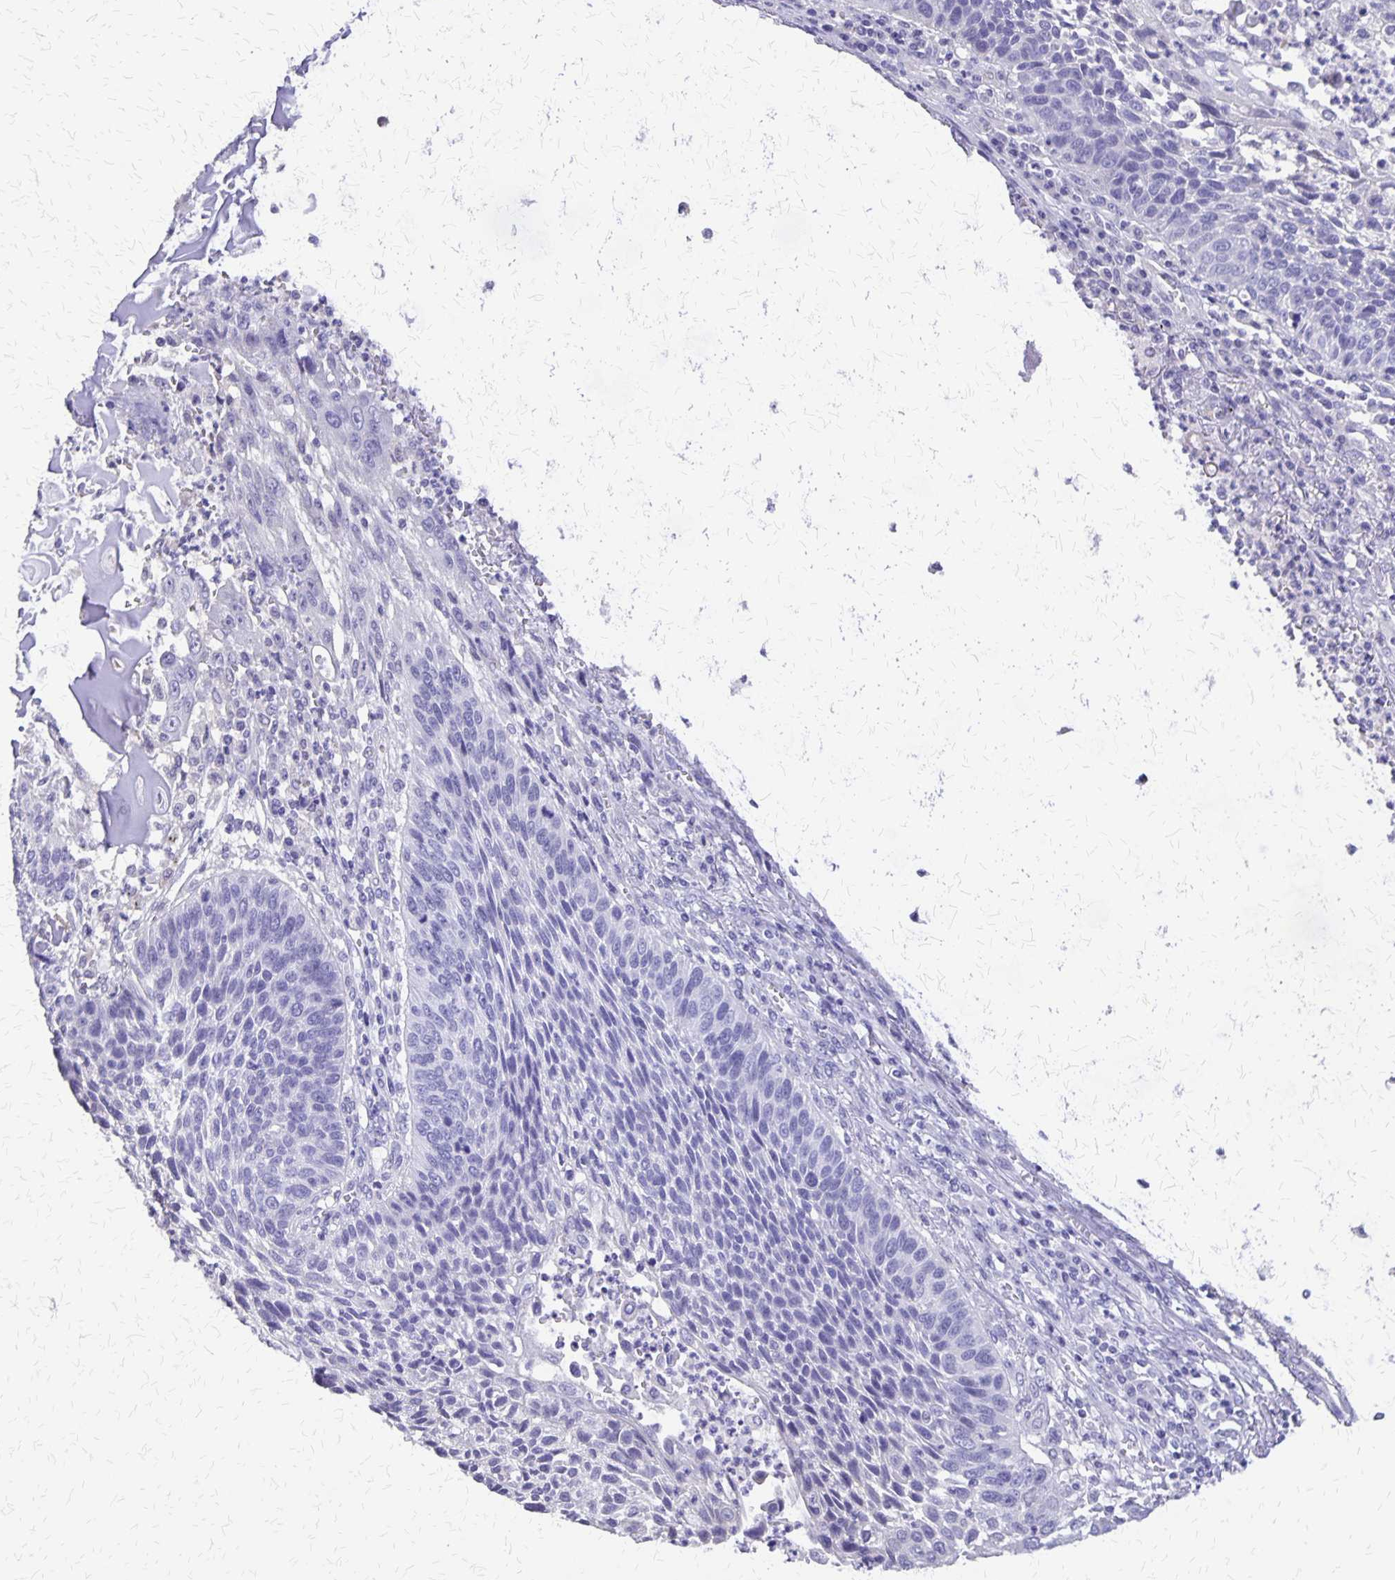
{"staining": {"intensity": "negative", "quantity": "none", "location": "none"}, "tissue": "lung cancer", "cell_type": "Tumor cells", "image_type": "cancer", "snomed": [{"axis": "morphology", "description": "Squamous cell carcinoma, NOS"}, {"axis": "morphology", "description": "Squamous cell carcinoma, metastatic, NOS"}, {"axis": "topography", "description": "Lung"}, {"axis": "topography", "description": "Pleura, NOS"}], "caption": "Lung cancer stained for a protein using IHC reveals no positivity tumor cells.", "gene": "SI", "patient": {"sex": "male", "age": 72}}